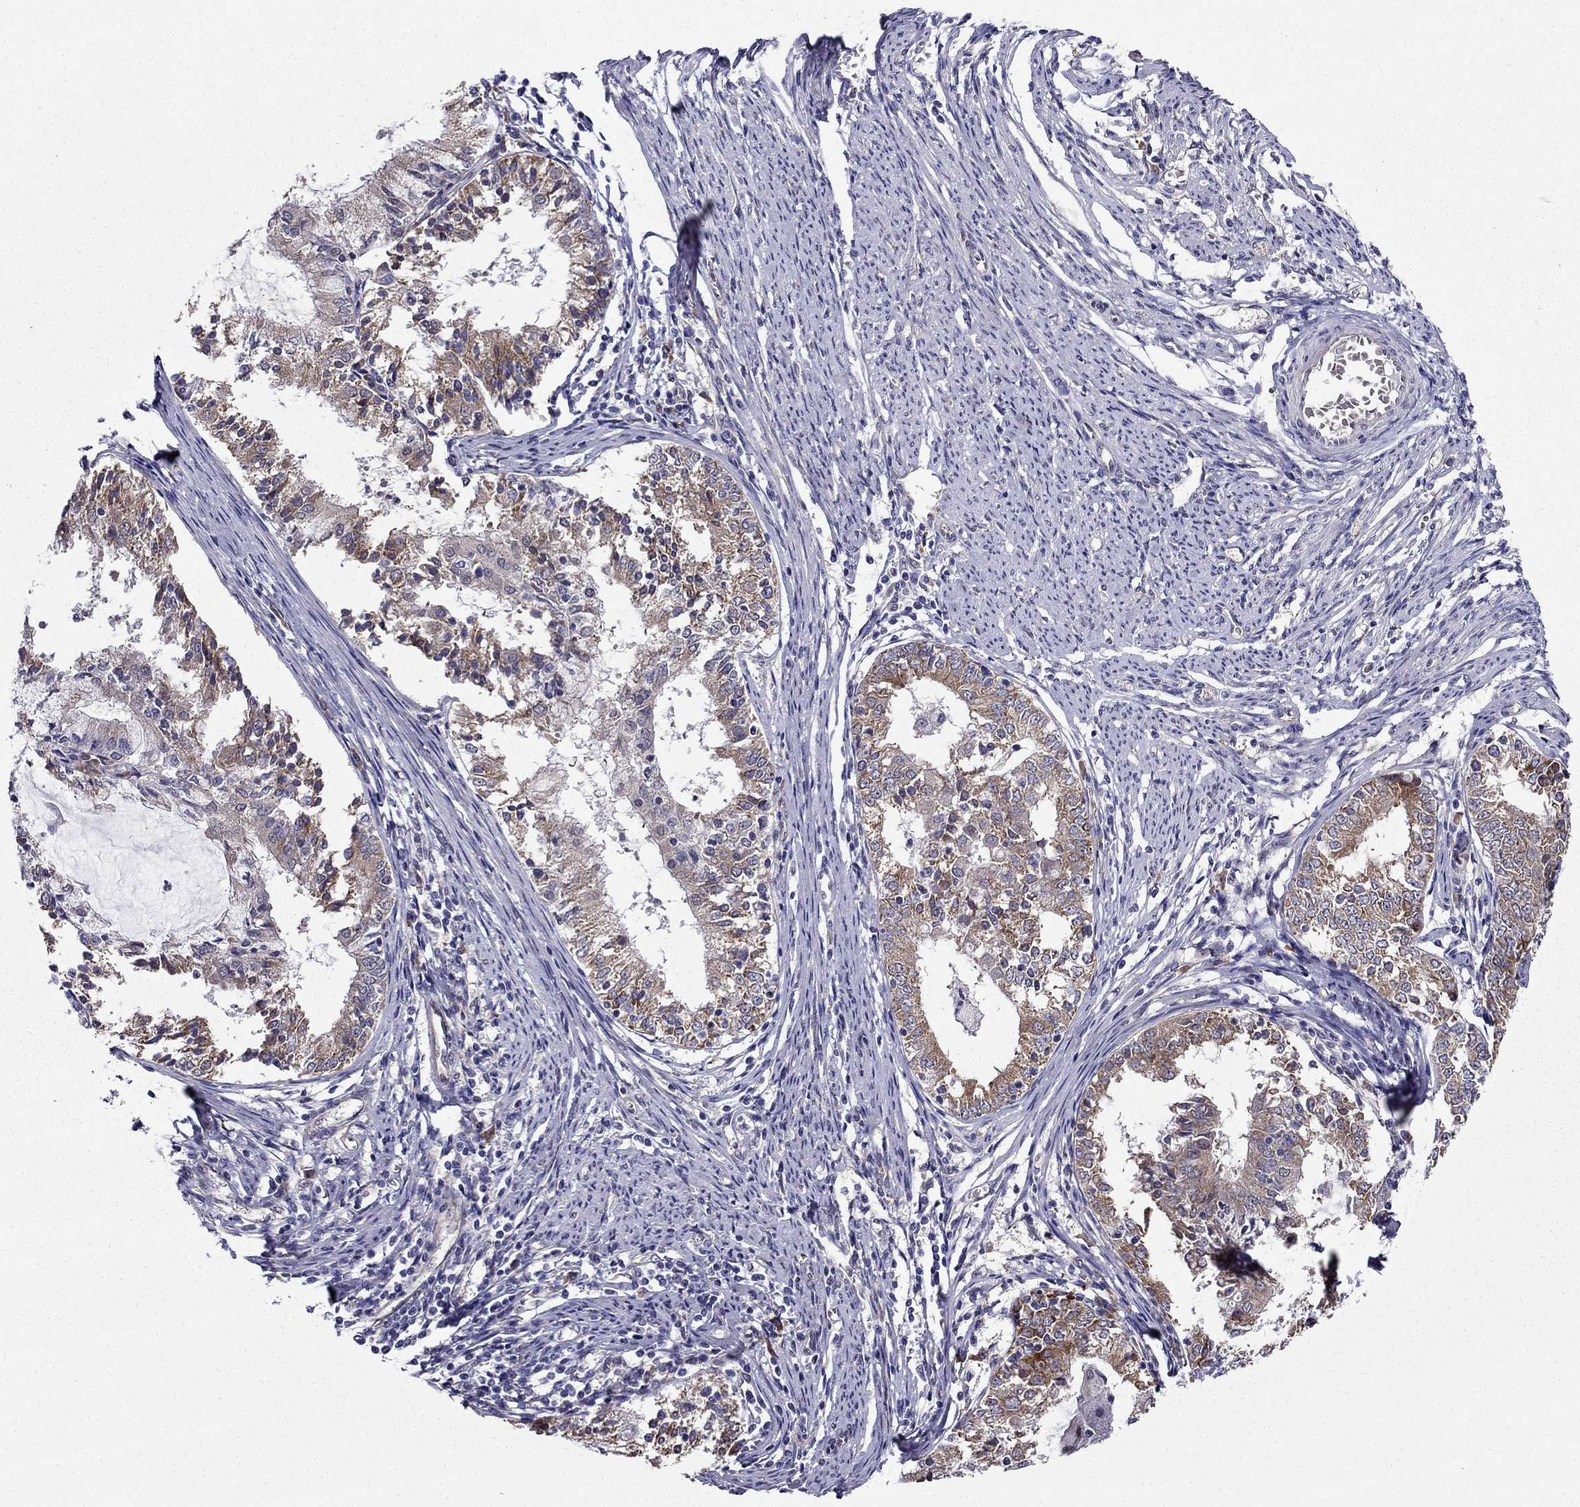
{"staining": {"intensity": "weak", "quantity": "25%-75%", "location": "cytoplasmic/membranous"}, "tissue": "endometrial cancer", "cell_type": "Tumor cells", "image_type": "cancer", "snomed": [{"axis": "morphology", "description": "Adenocarcinoma, NOS"}, {"axis": "topography", "description": "Endometrium"}], "caption": "Weak cytoplasmic/membranous staining is present in approximately 25%-75% of tumor cells in endometrial cancer (adenocarcinoma). (brown staining indicates protein expression, while blue staining denotes nuclei).", "gene": "ARHGEF28", "patient": {"sex": "female", "age": 57}}